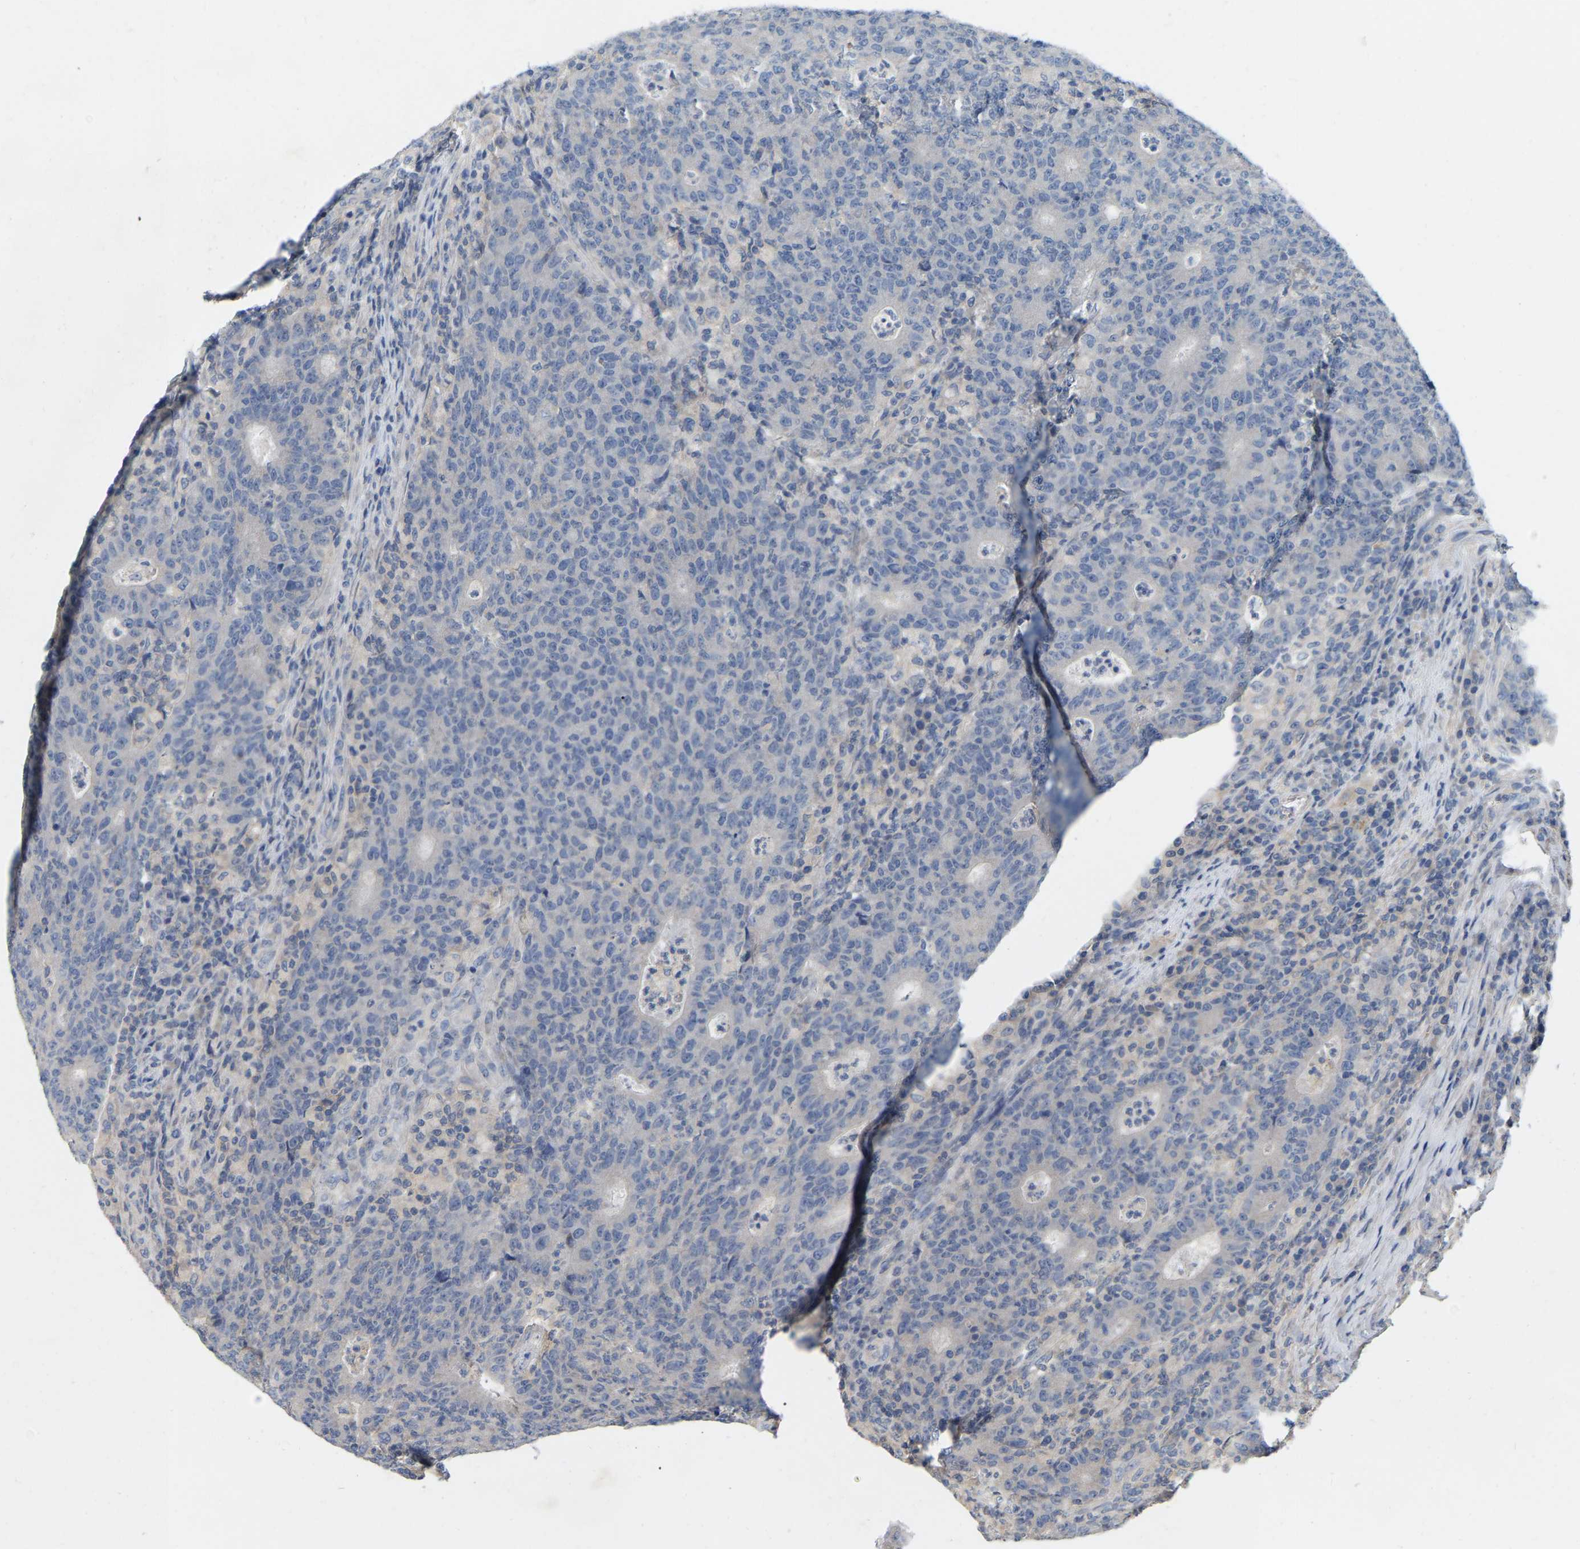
{"staining": {"intensity": "negative", "quantity": "none", "location": "none"}, "tissue": "colorectal cancer", "cell_type": "Tumor cells", "image_type": "cancer", "snomed": [{"axis": "morphology", "description": "Adenocarcinoma, NOS"}, {"axis": "topography", "description": "Colon"}], "caption": "Colorectal cancer stained for a protein using IHC exhibits no expression tumor cells.", "gene": "WIPI2", "patient": {"sex": "female", "age": 75}}